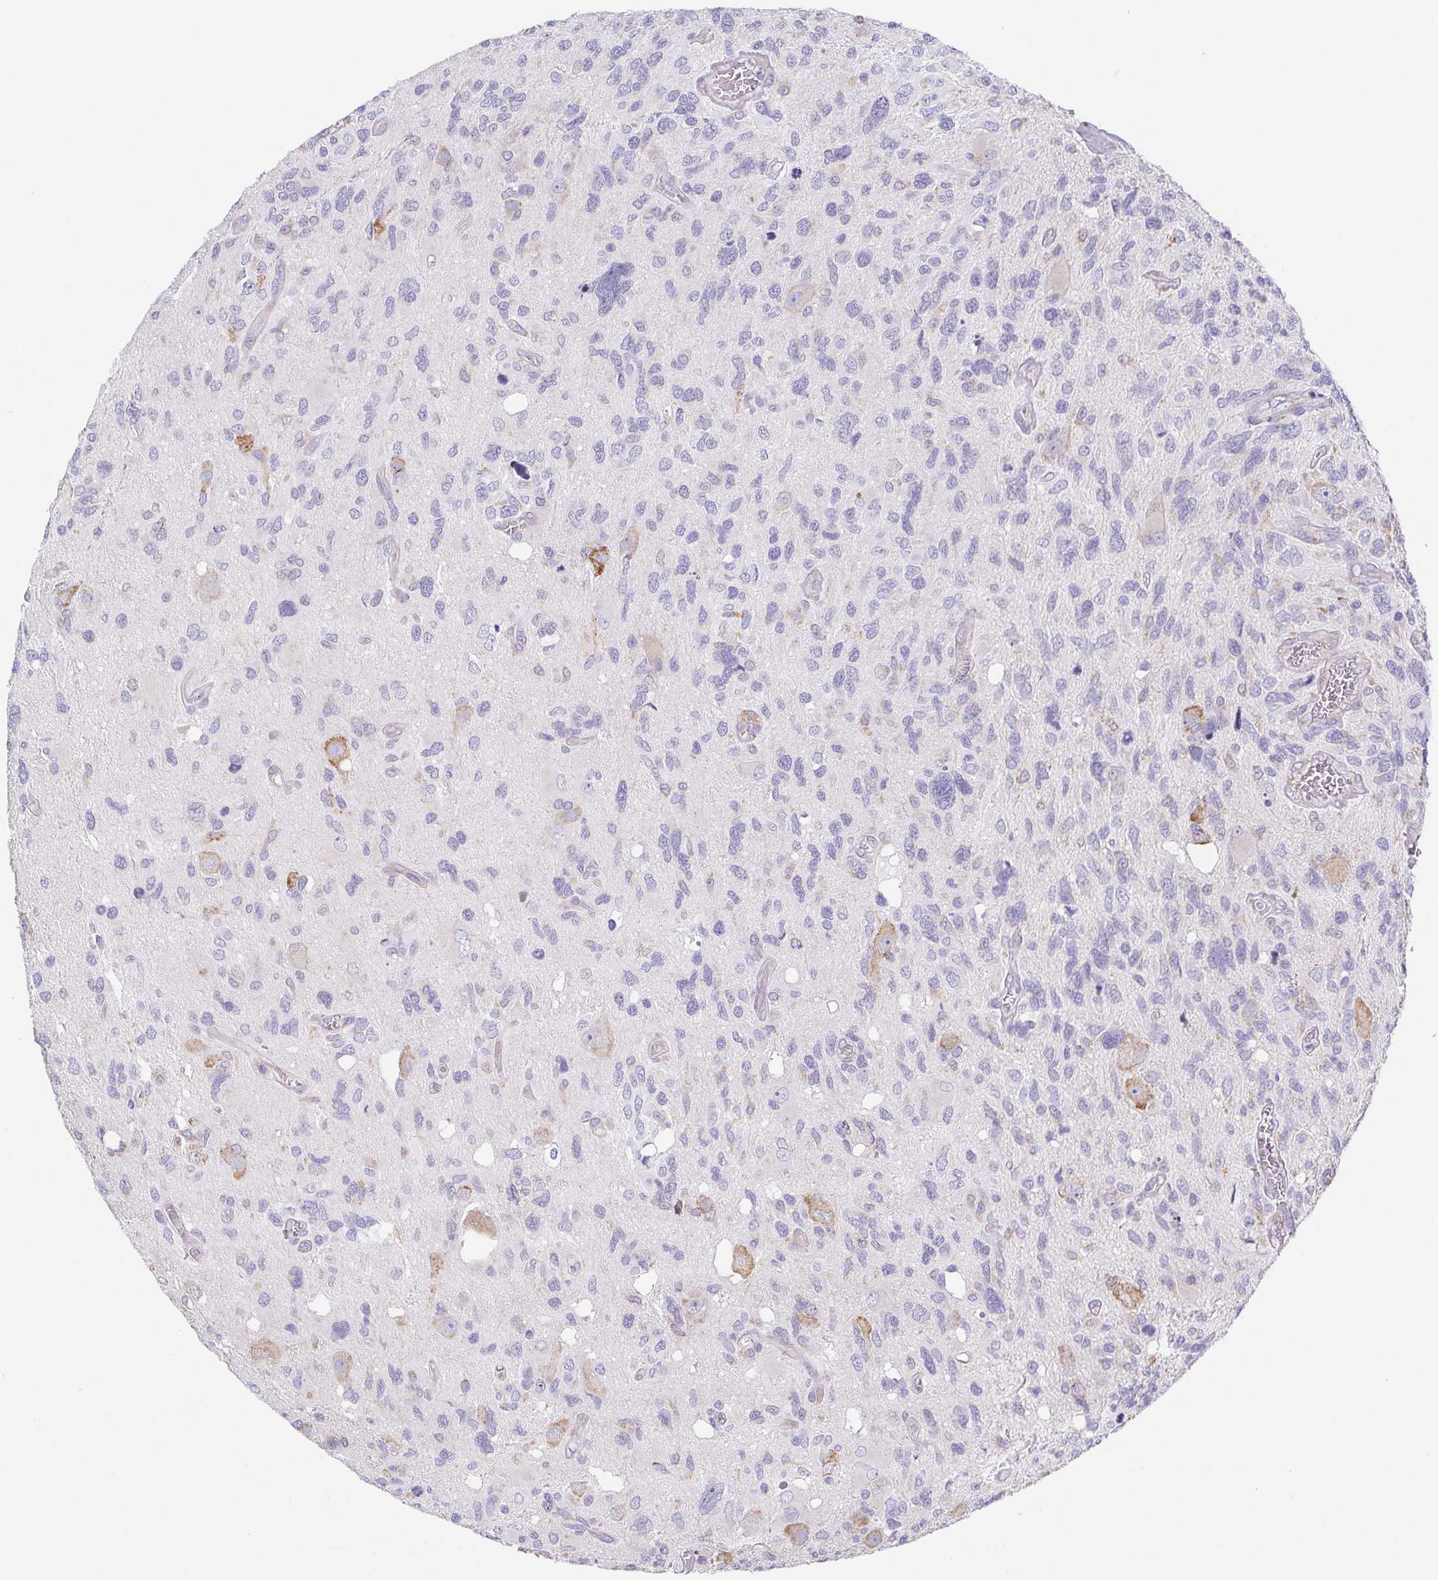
{"staining": {"intensity": "moderate", "quantity": "<25%", "location": "cytoplasmic/membranous"}, "tissue": "glioma", "cell_type": "Tumor cells", "image_type": "cancer", "snomed": [{"axis": "morphology", "description": "Glioma, malignant, High grade"}, {"axis": "topography", "description": "Brain"}], "caption": "Protein analysis of glioma tissue demonstrates moderate cytoplasmic/membranous staining in about <25% of tumor cells.", "gene": "ADAM8", "patient": {"sex": "male", "age": 49}}